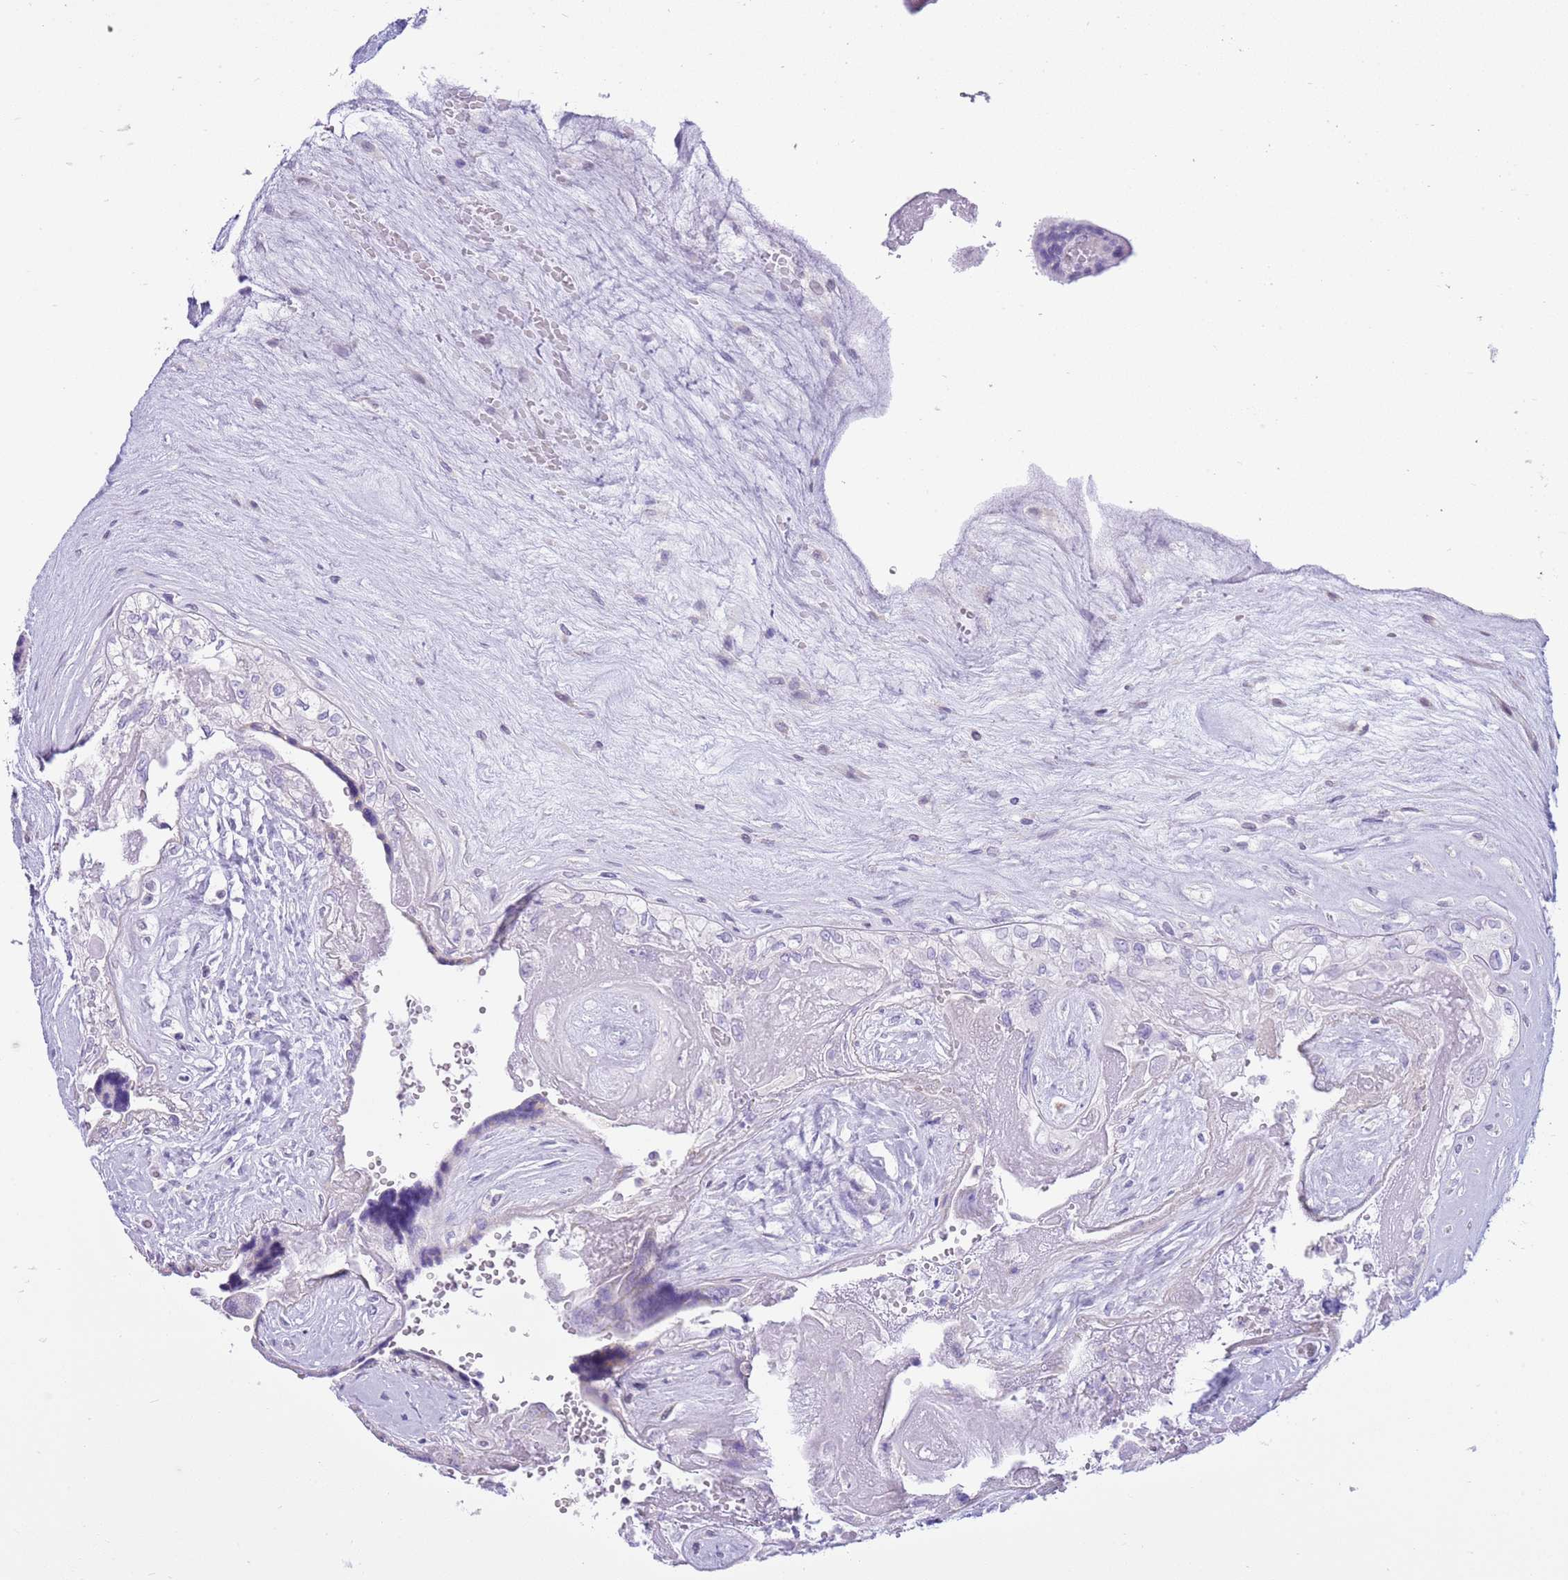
{"staining": {"intensity": "negative", "quantity": "none", "location": "none"}, "tissue": "placenta", "cell_type": "Decidual cells", "image_type": "normal", "snomed": [{"axis": "morphology", "description": "Normal tissue, NOS"}, {"axis": "topography", "description": "Placenta"}], "caption": "The image demonstrates no staining of decidual cells in normal placenta.", "gene": "PPP1R17", "patient": {"sex": "female", "age": 37}}